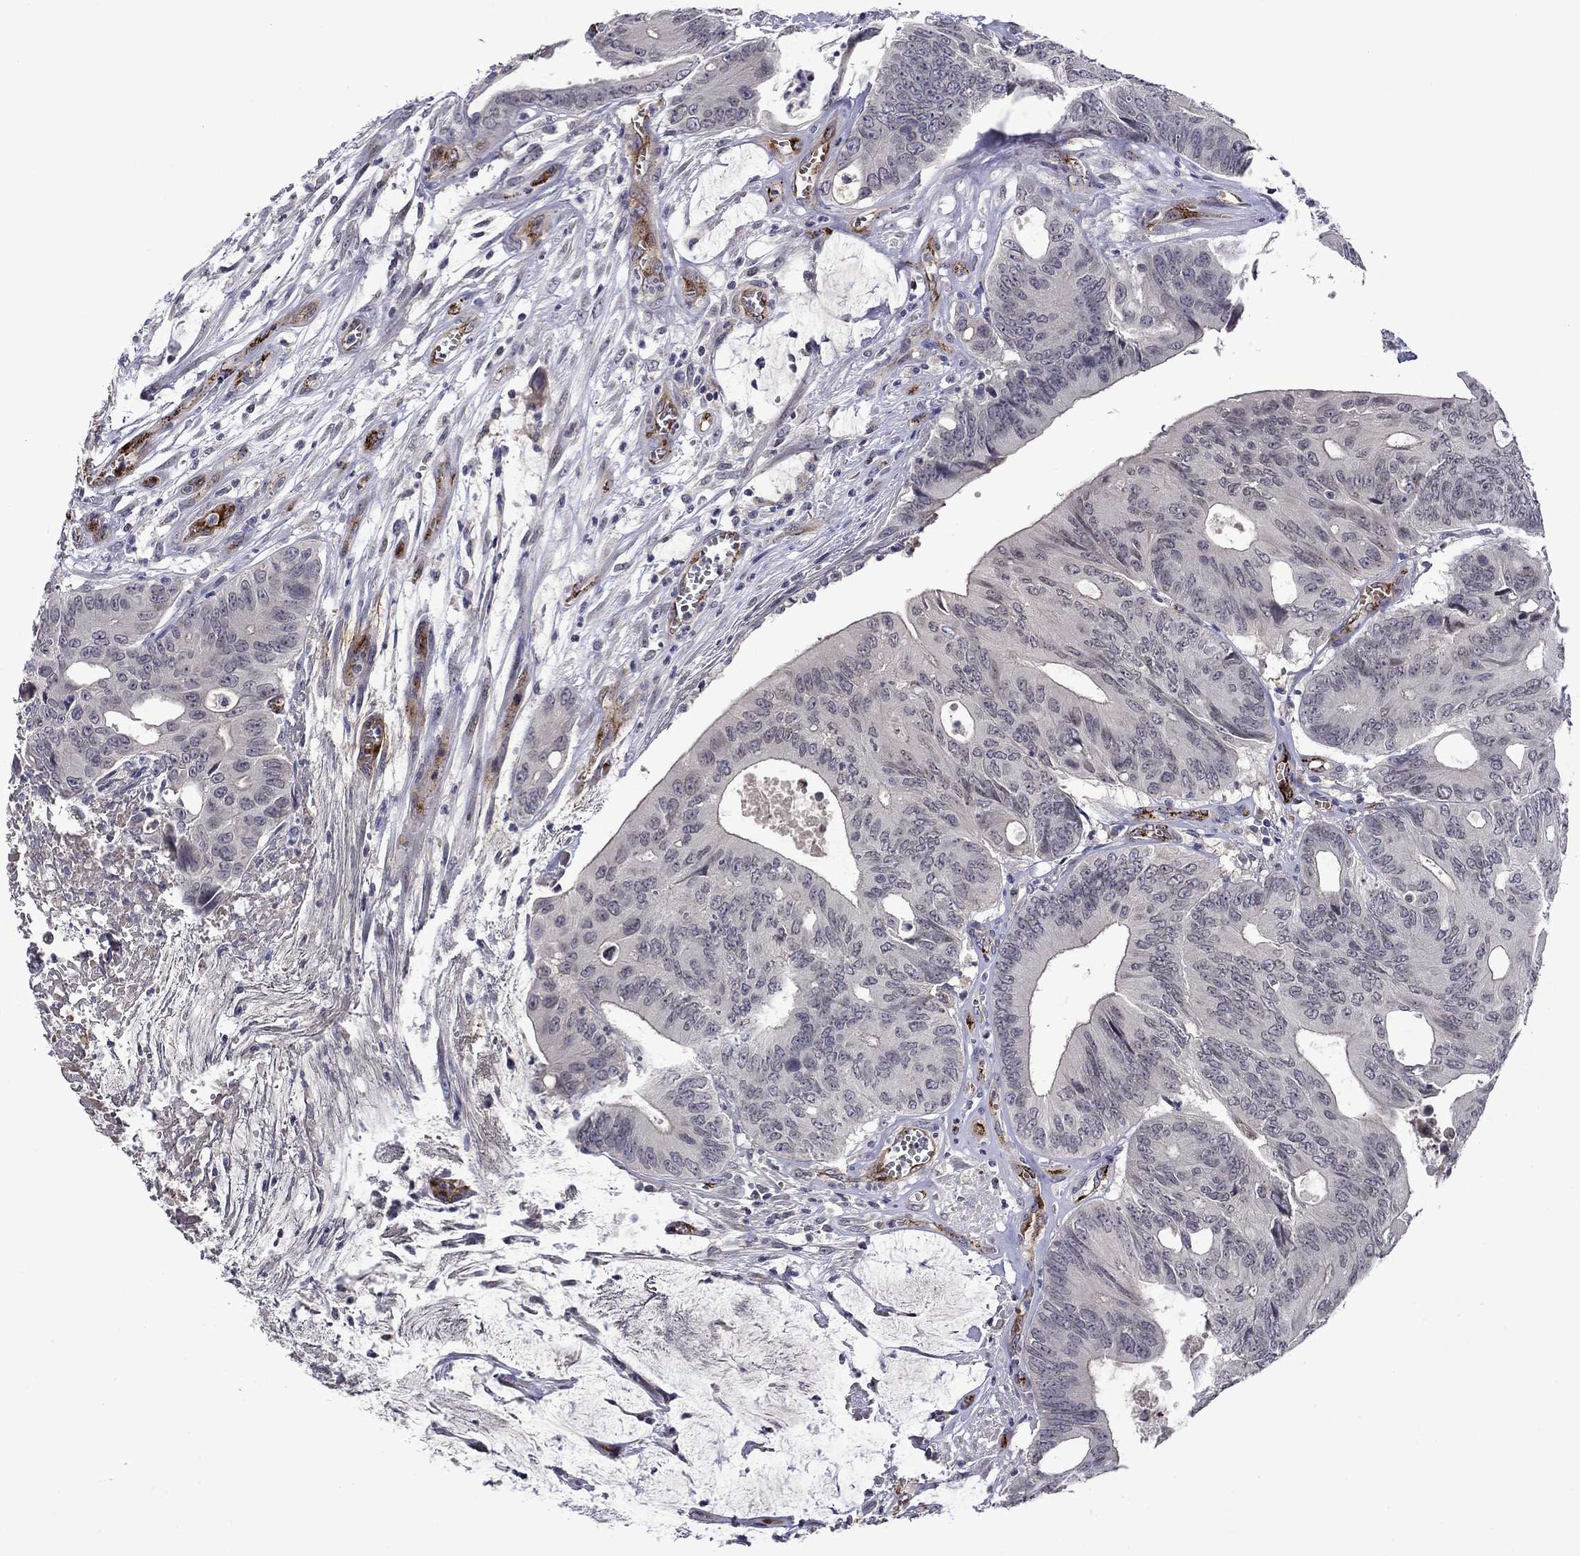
{"staining": {"intensity": "negative", "quantity": "none", "location": "none"}, "tissue": "colorectal cancer", "cell_type": "Tumor cells", "image_type": "cancer", "snomed": [{"axis": "morphology", "description": "Normal tissue, NOS"}, {"axis": "morphology", "description": "Adenocarcinoma, NOS"}, {"axis": "topography", "description": "Colon"}], "caption": "Immunohistochemical staining of human colorectal cancer (adenocarcinoma) demonstrates no significant expression in tumor cells.", "gene": "SLITRK1", "patient": {"sex": "male", "age": 65}}